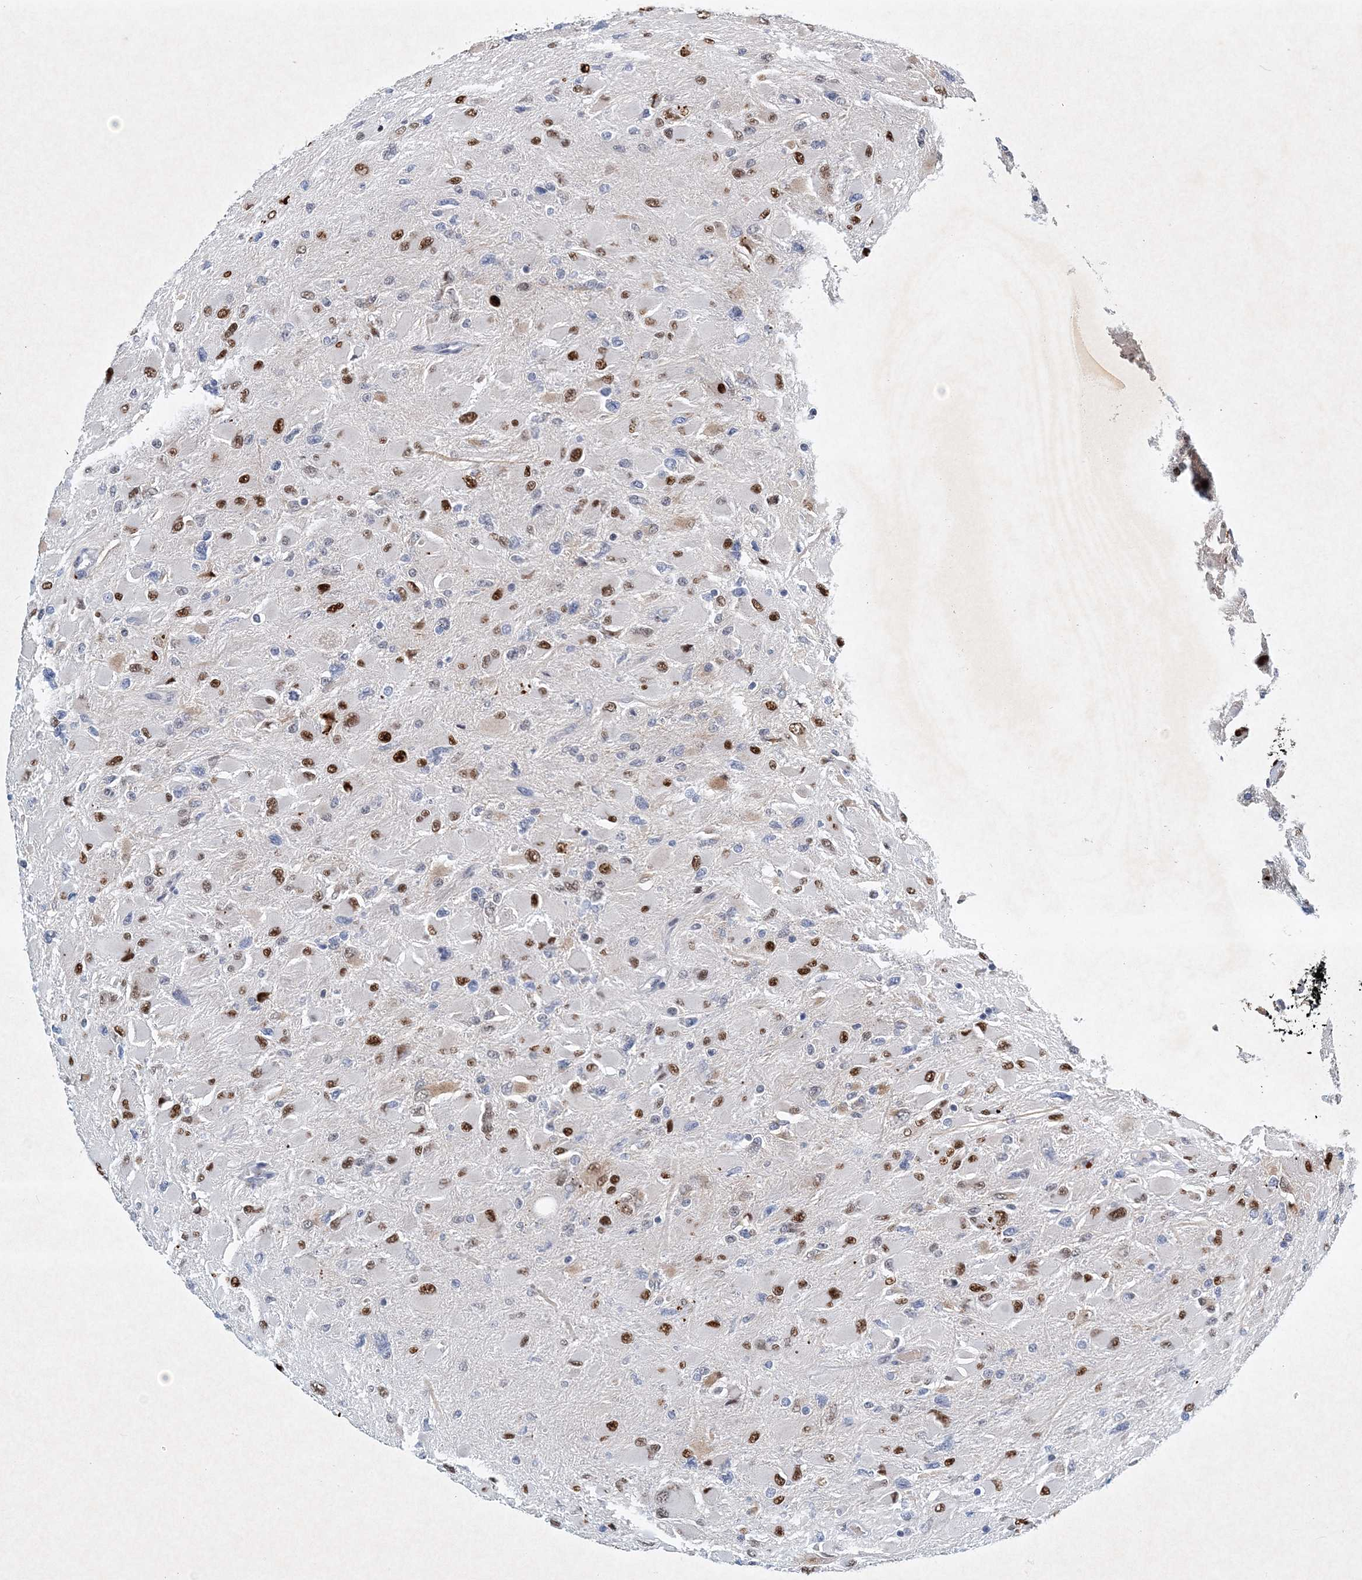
{"staining": {"intensity": "strong", "quantity": "25%-75%", "location": "nuclear"}, "tissue": "glioma", "cell_type": "Tumor cells", "image_type": "cancer", "snomed": [{"axis": "morphology", "description": "Glioma, malignant, High grade"}, {"axis": "topography", "description": "Cerebral cortex"}], "caption": "Protein expression analysis of human malignant glioma (high-grade) reveals strong nuclear staining in approximately 25%-75% of tumor cells.", "gene": "KPNA4", "patient": {"sex": "female", "age": 36}}